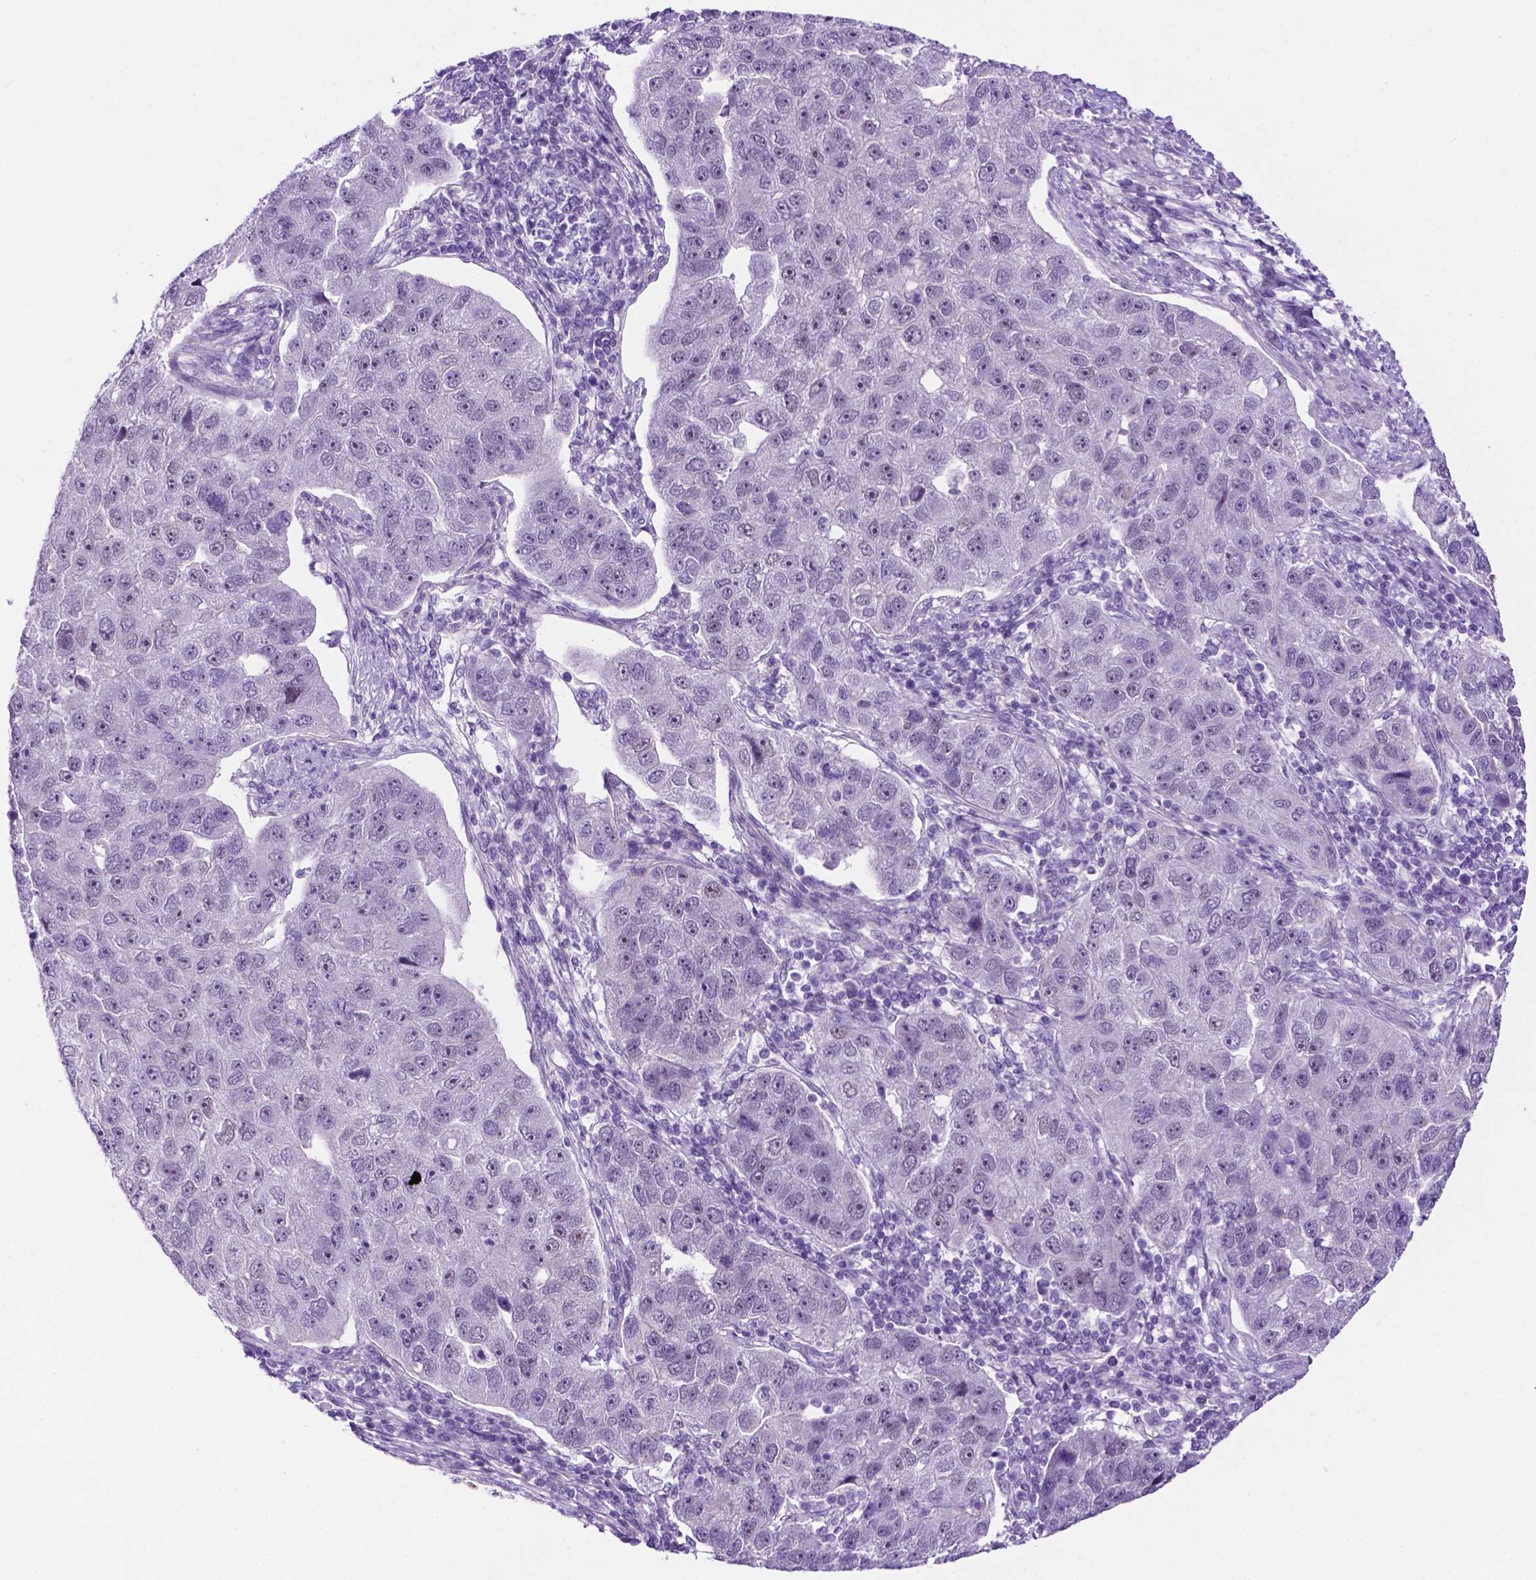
{"staining": {"intensity": "negative", "quantity": "none", "location": "none"}, "tissue": "pancreatic cancer", "cell_type": "Tumor cells", "image_type": "cancer", "snomed": [{"axis": "morphology", "description": "Adenocarcinoma, NOS"}, {"axis": "topography", "description": "Pancreas"}], "caption": "High magnification brightfield microscopy of pancreatic cancer (adenocarcinoma) stained with DAB (3,3'-diaminobenzidine) (brown) and counterstained with hematoxylin (blue): tumor cells show no significant positivity.", "gene": "TACSTD2", "patient": {"sex": "female", "age": 61}}